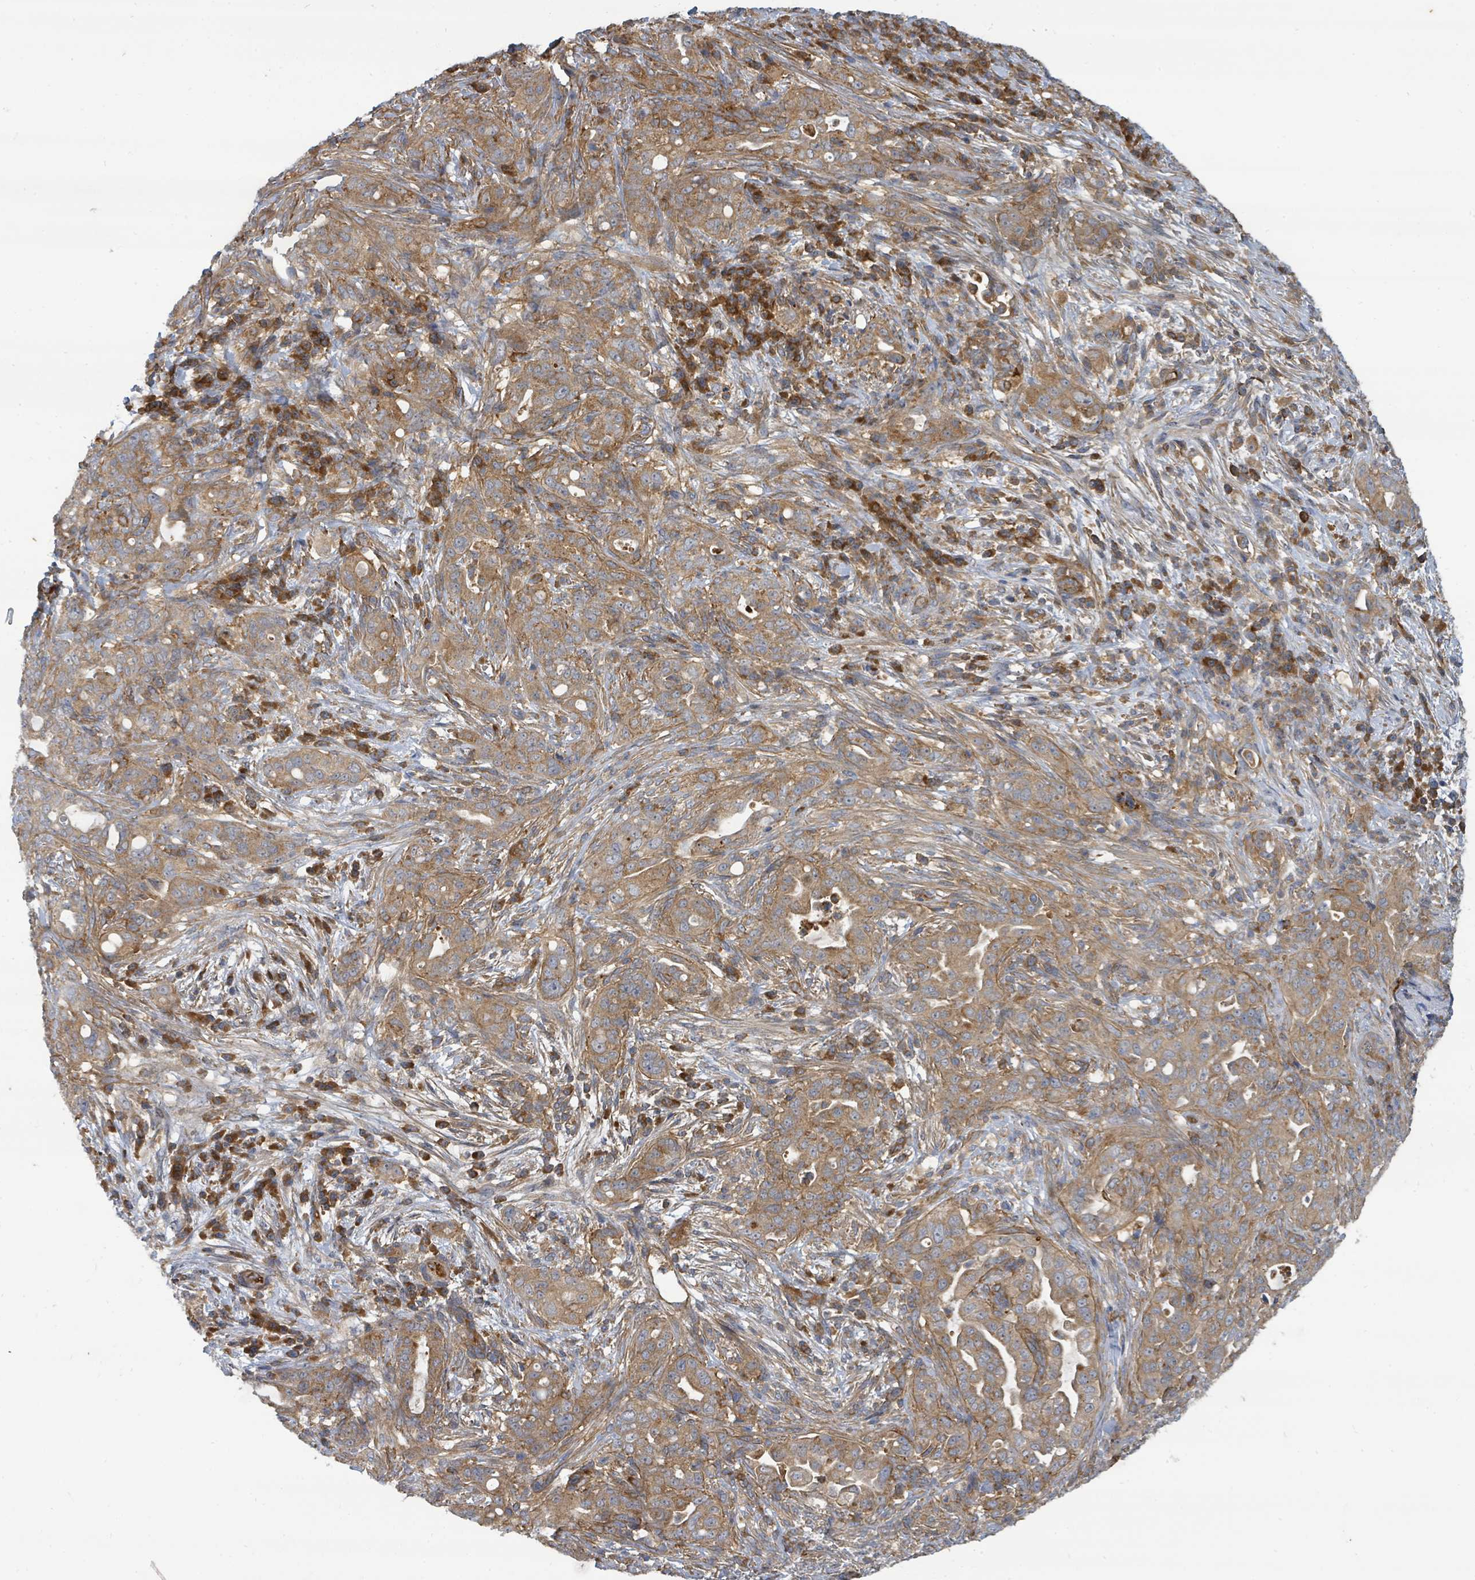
{"staining": {"intensity": "moderate", "quantity": ">75%", "location": "cytoplasmic/membranous"}, "tissue": "pancreatic cancer", "cell_type": "Tumor cells", "image_type": "cancer", "snomed": [{"axis": "morphology", "description": "Normal tissue, NOS"}, {"axis": "morphology", "description": "Adenocarcinoma, NOS"}, {"axis": "topography", "description": "Lymph node"}, {"axis": "topography", "description": "Pancreas"}], "caption": "The image demonstrates a brown stain indicating the presence of a protein in the cytoplasmic/membranous of tumor cells in pancreatic cancer.", "gene": "BOLA2B", "patient": {"sex": "female", "age": 67}}